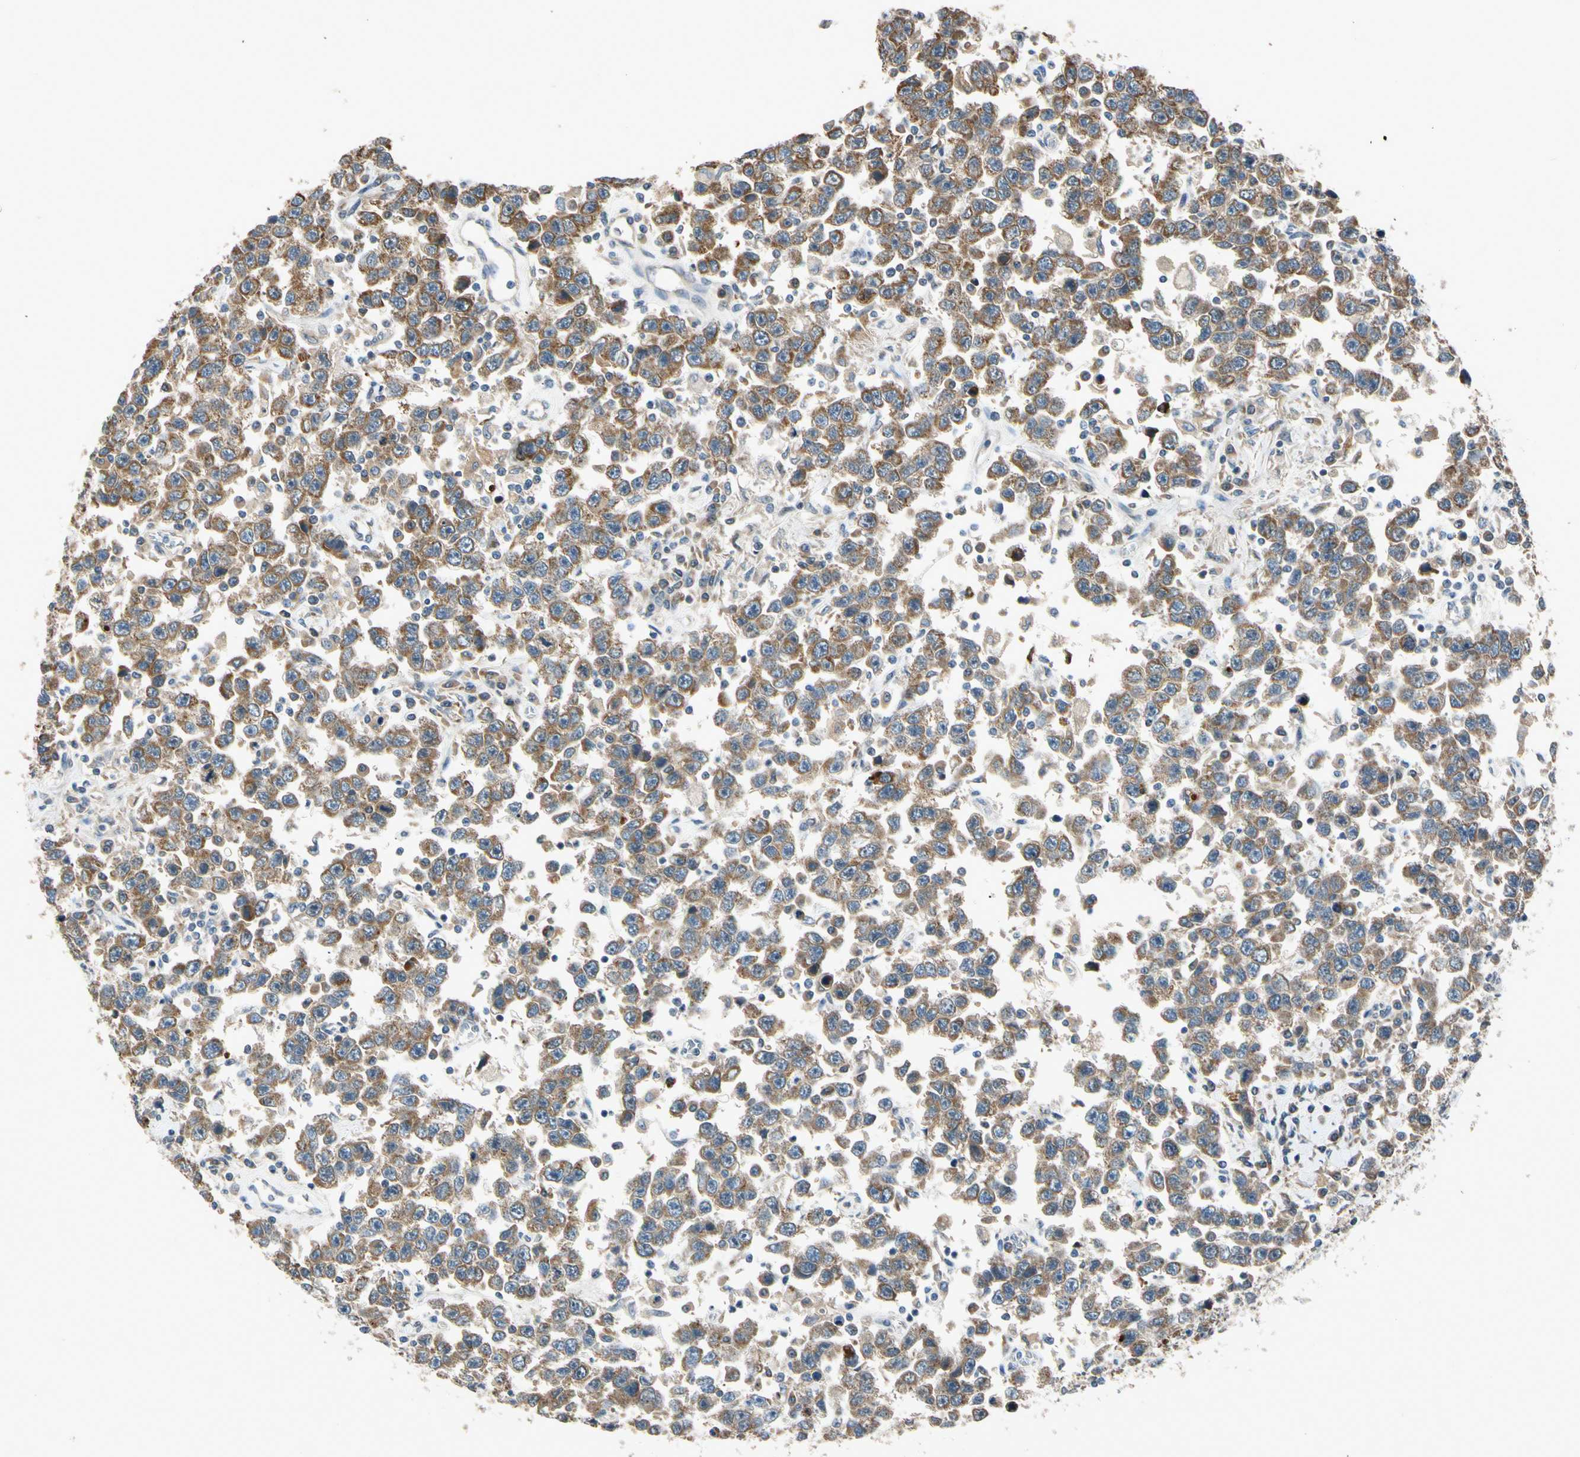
{"staining": {"intensity": "moderate", "quantity": ">75%", "location": "cytoplasmic/membranous"}, "tissue": "testis cancer", "cell_type": "Tumor cells", "image_type": "cancer", "snomed": [{"axis": "morphology", "description": "Seminoma, NOS"}, {"axis": "topography", "description": "Testis"}], "caption": "Testis cancer (seminoma) was stained to show a protein in brown. There is medium levels of moderate cytoplasmic/membranous positivity in approximately >75% of tumor cells. The staining was performed using DAB (3,3'-diaminobenzidine), with brown indicating positive protein expression. Nuclei are stained blue with hematoxylin.", "gene": "NPHP3", "patient": {"sex": "male", "age": 41}}